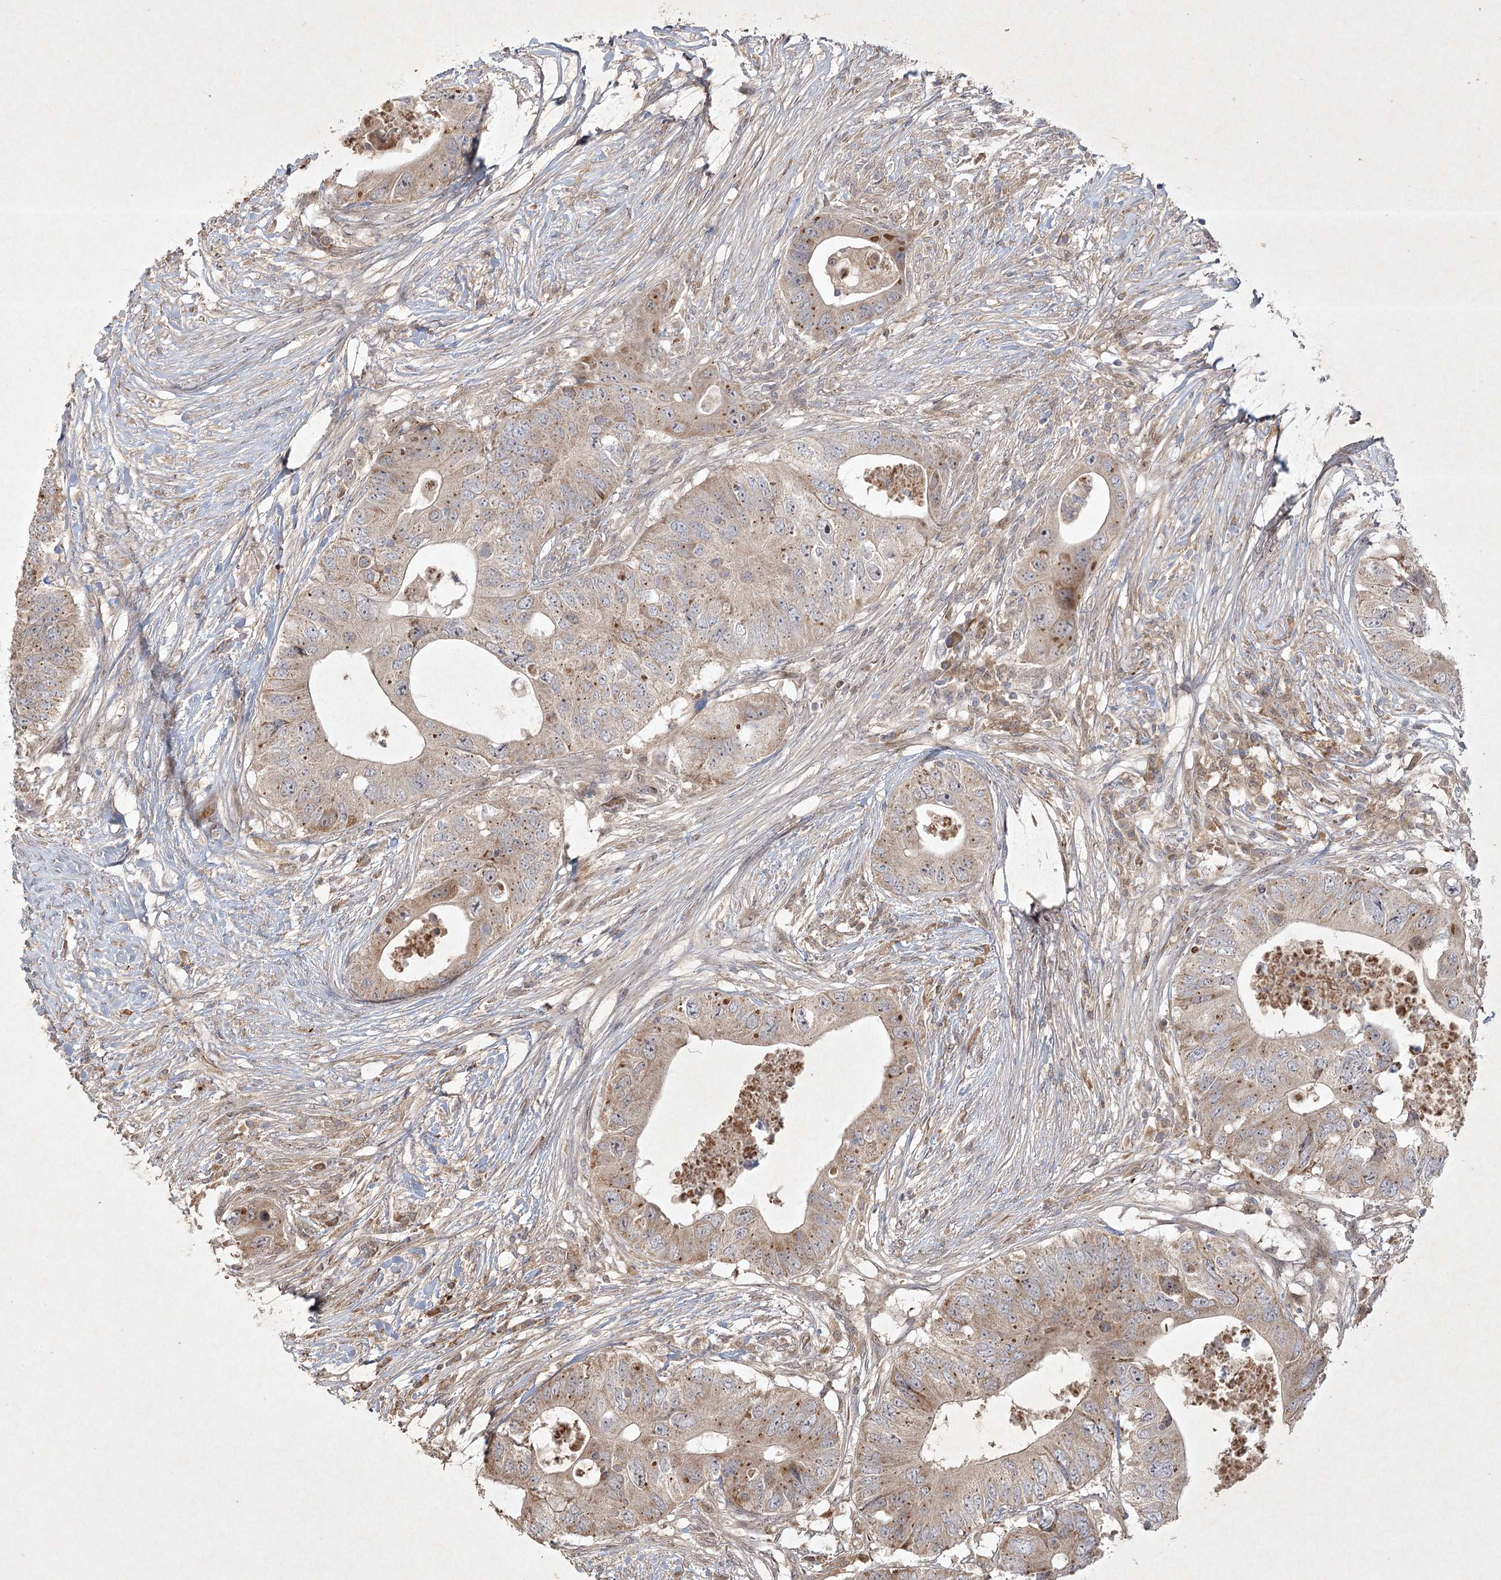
{"staining": {"intensity": "weak", "quantity": ">75%", "location": "cytoplasmic/membranous"}, "tissue": "colorectal cancer", "cell_type": "Tumor cells", "image_type": "cancer", "snomed": [{"axis": "morphology", "description": "Adenocarcinoma, NOS"}, {"axis": "topography", "description": "Colon"}], "caption": "The histopathology image exhibits a brown stain indicating the presence of a protein in the cytoplasmic/membranous of tumor cells in adenocarcinoma (colorectal).", "gene": "KBTBD4", "patient": {"sex": "male", "age": 71}}